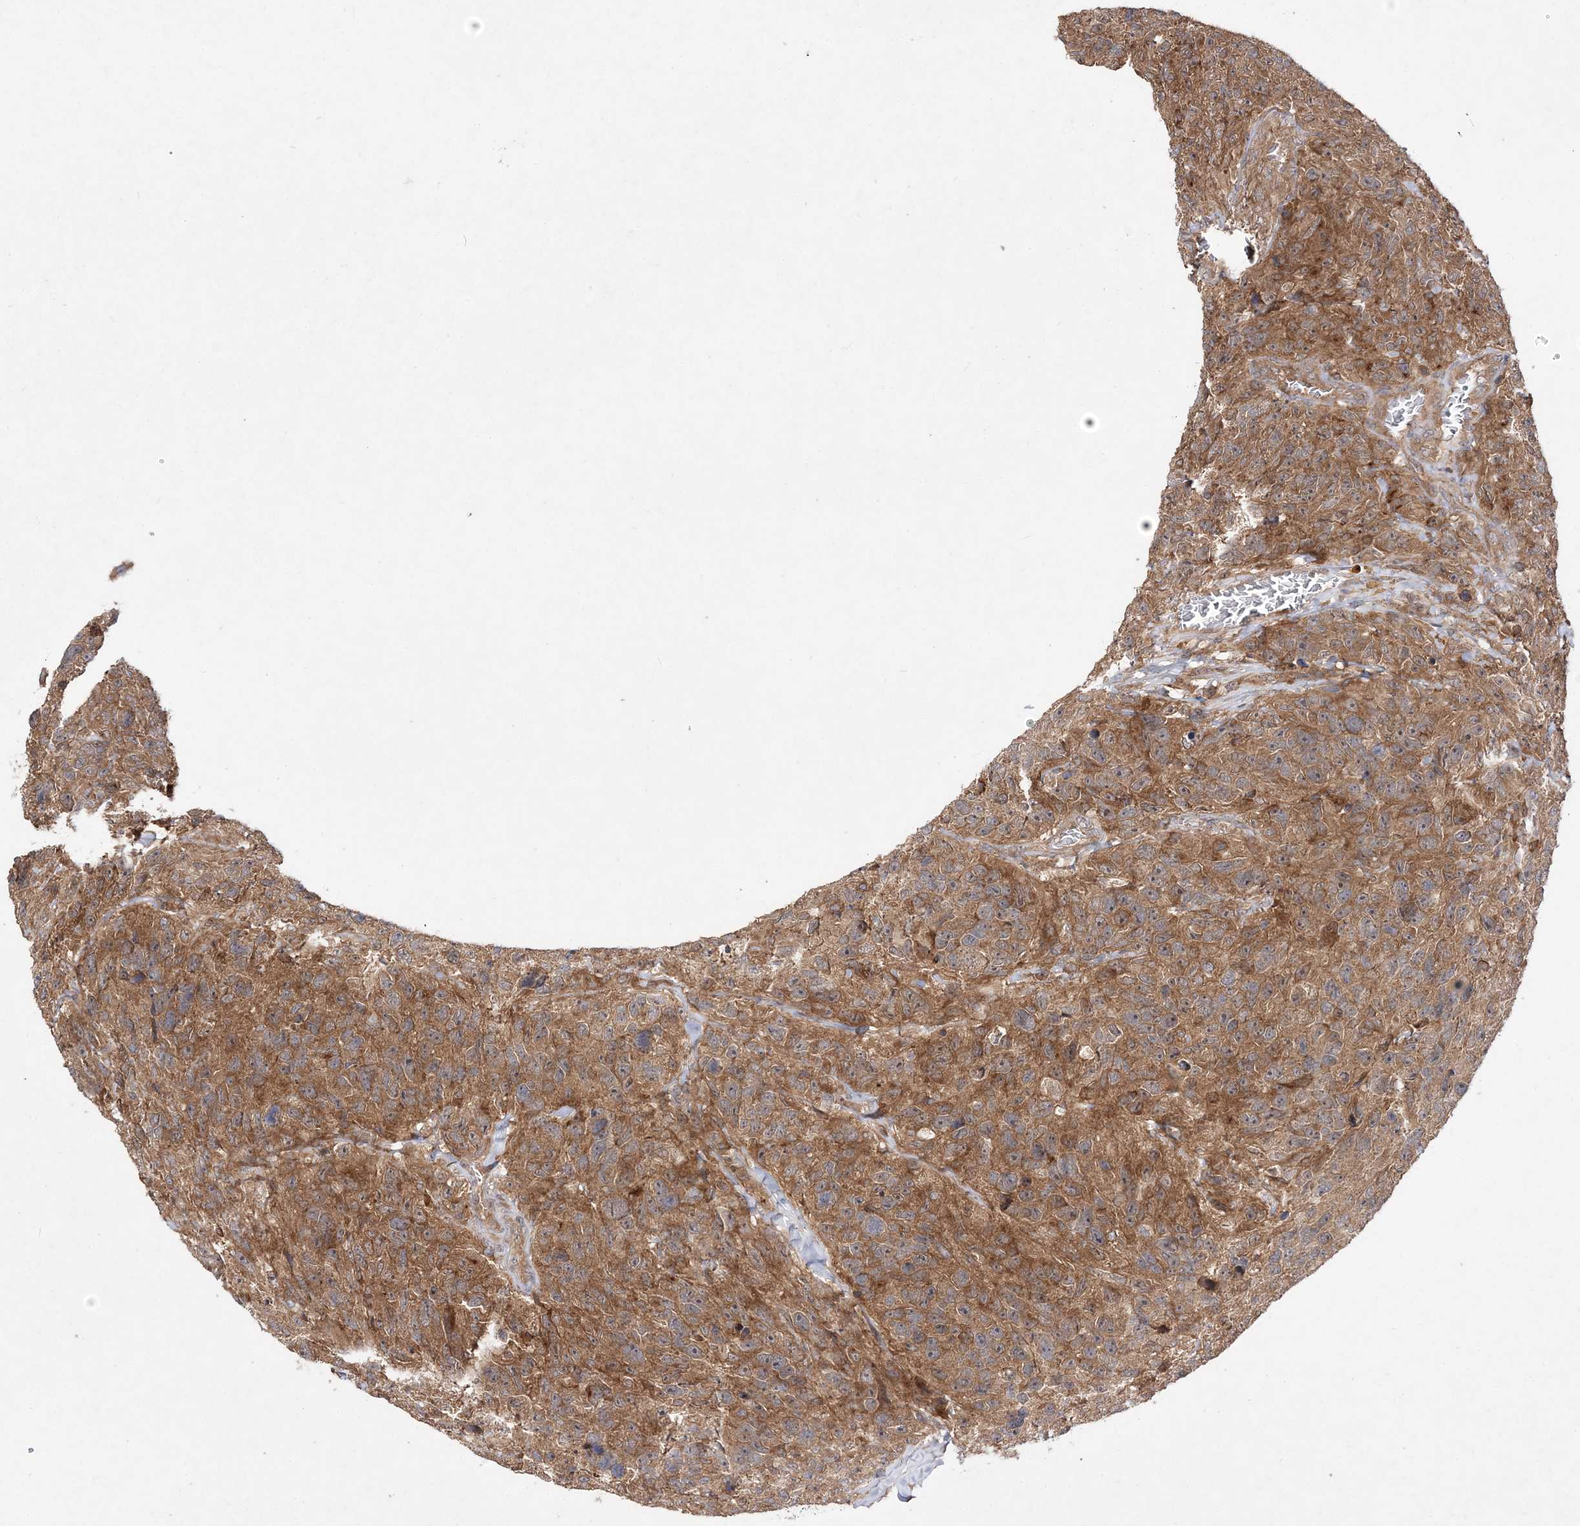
{"staining": {"intensity": "moderate", "quantity": ">75%", "location": "cytoplasmic/membranous"}, "tissue": "glioma", "cell_type": "Tumor cells", "image_type": "cancer", "snomed": [{"axis": "morphology", "description": "Glioma, malignant, High grade"}, {"axis": "topography", "description": "Brain"}], "caption": "Immunohistochemical staining of human glioma displays moderate cytoplasmic/membranous protein positivity in about >75% of tumor cells. The staining is performed using DAB brown chromogen to label protein expression. The nuclei are counter-stained blue using hematoxylin.", "gene": "TMEM9B", "patient": {"sex": "male", "age": 69}}